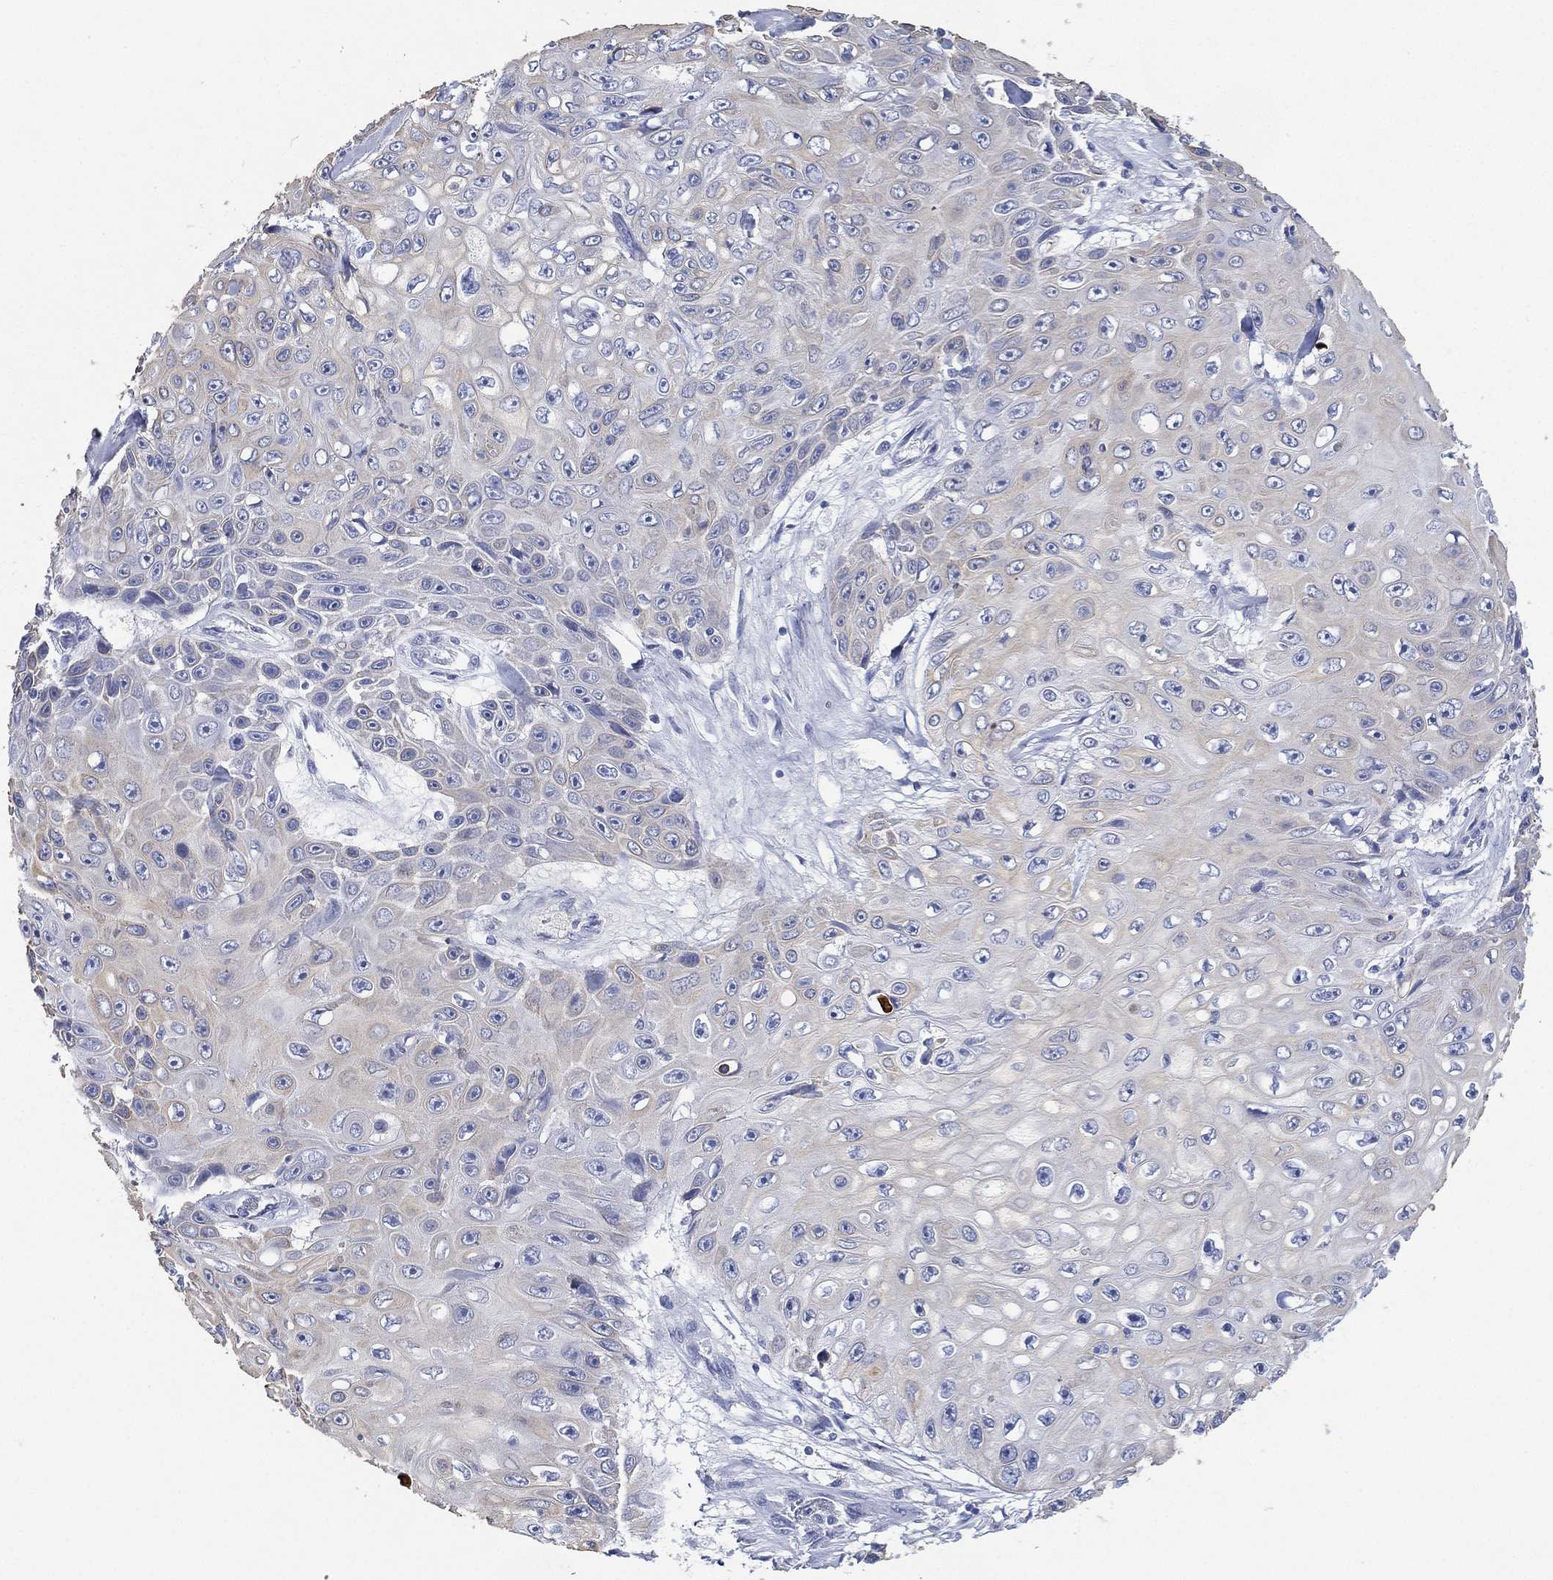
{"staining": {"intensity": "weak", "quantity": "<25%", "location": "cytoplasmic/membranous"}, "tissue": "skin cancer", "cell_type": "Tumor cells", "image_type": "cancer", "snomed": [{"axis": "morphology", "description": "Squamous cell carcinoma, NOS"}, {"axis": "topography", "description": "Skin"}], "caption": "This is an IHC photomicrograph of squamous cell carcinoma (skin). There is no expression in tumor cells.", "gene": "FMO1", "patient": {"sex": "male", "age": 82}}